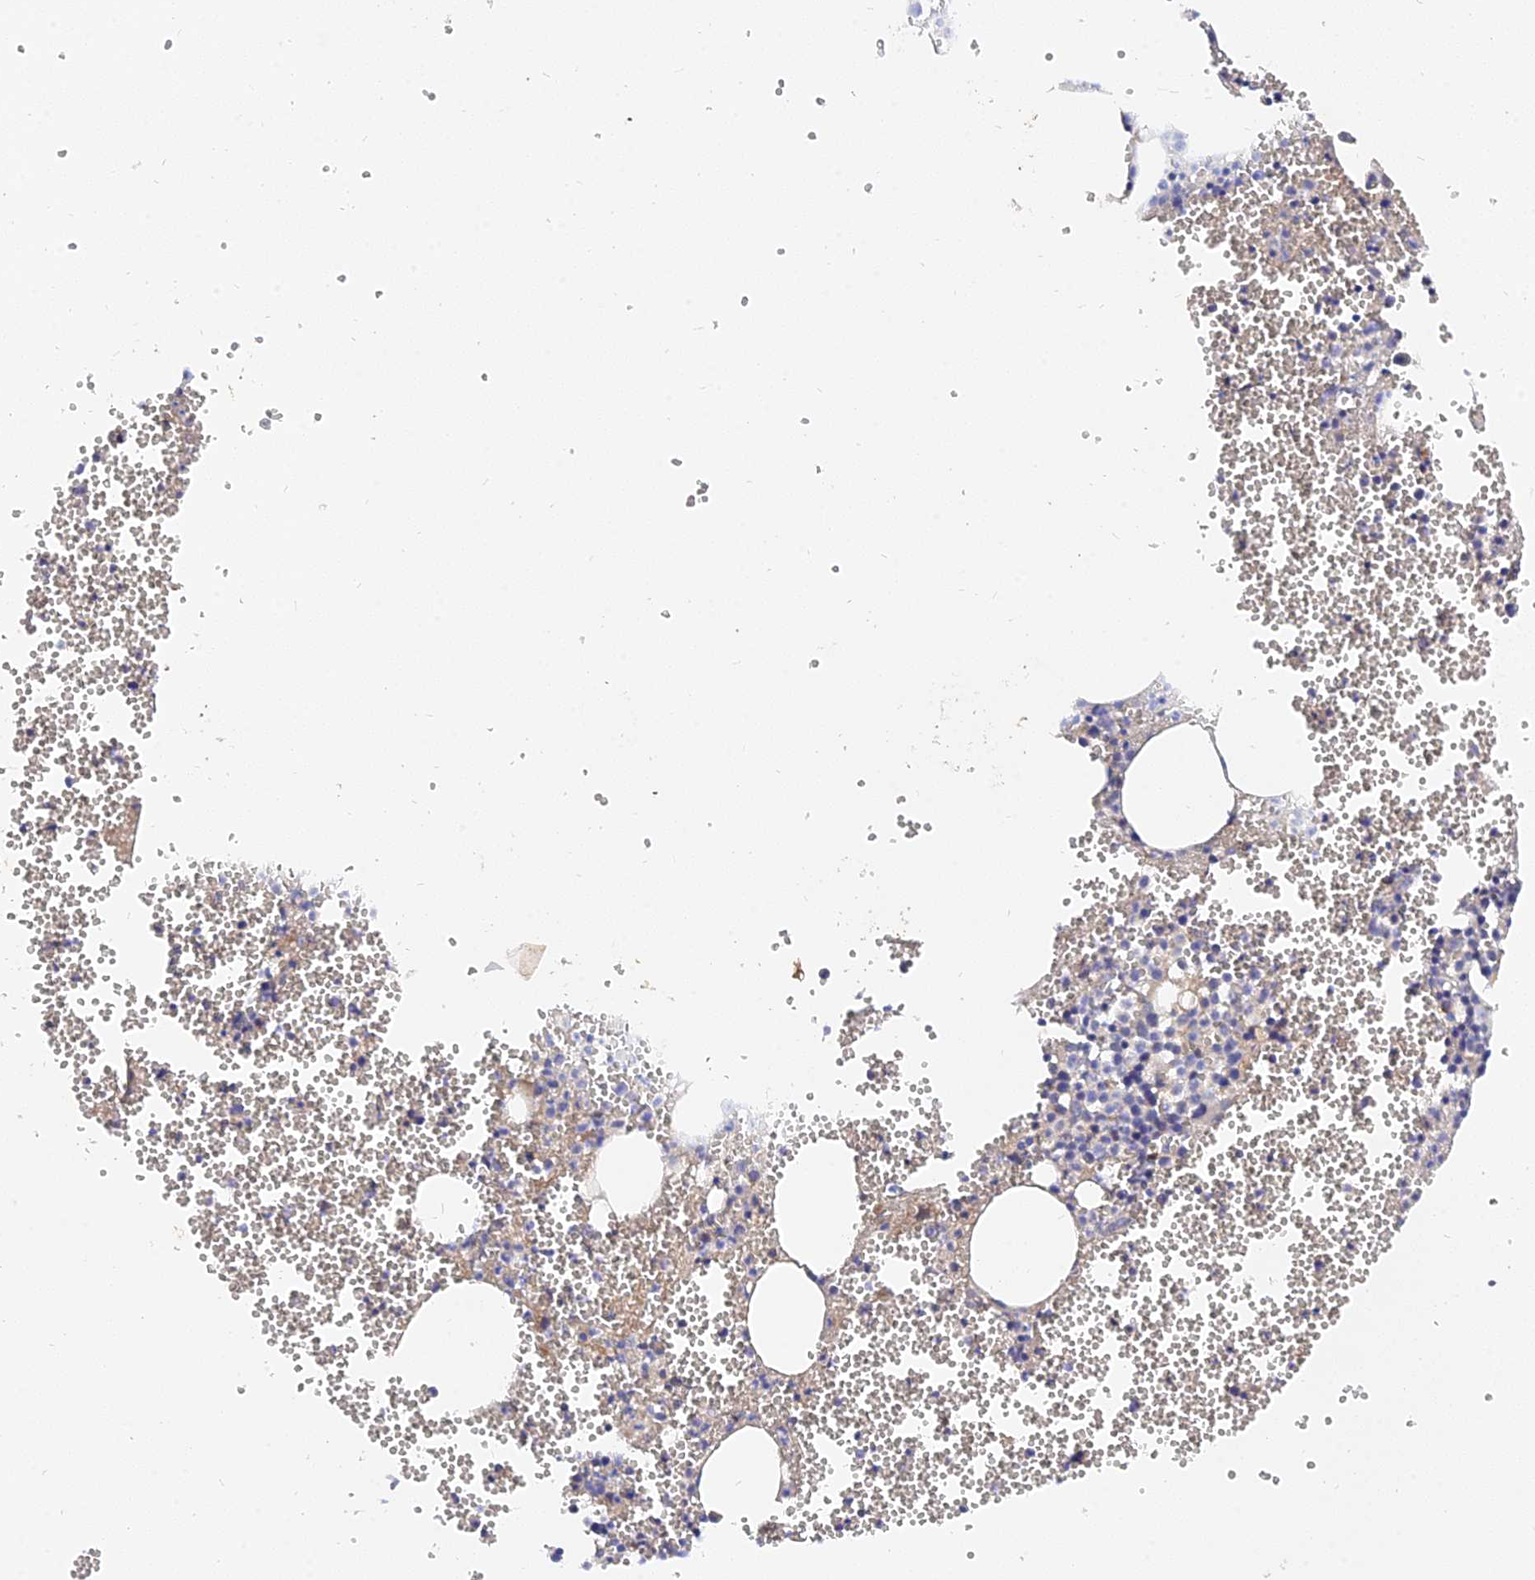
{"staining": {"intensity": "negative", "quantity": "none", "location": "none"}, "tissue": "bone marrow", "cell_type": "Hematopoietic cells", "image_type": "normal", "snomed": [{"axis": "morphology", "description": "Normal tissue, NOS"}, {"axis": "topography", "description": "Bone marrow"}], "caption": "Immunohistochemistry (IHC) histopathology image of benign bone marrow: bone marrow stained with DAB shows no significant protein expression in hematopoietic cells. Brightfield microscopy of IHC stained with DAB (brown) and hematoxylin (blue), captured at high magnification.", "gene": "MRPL35", "patient": {"sex": "female", "age": 77}}